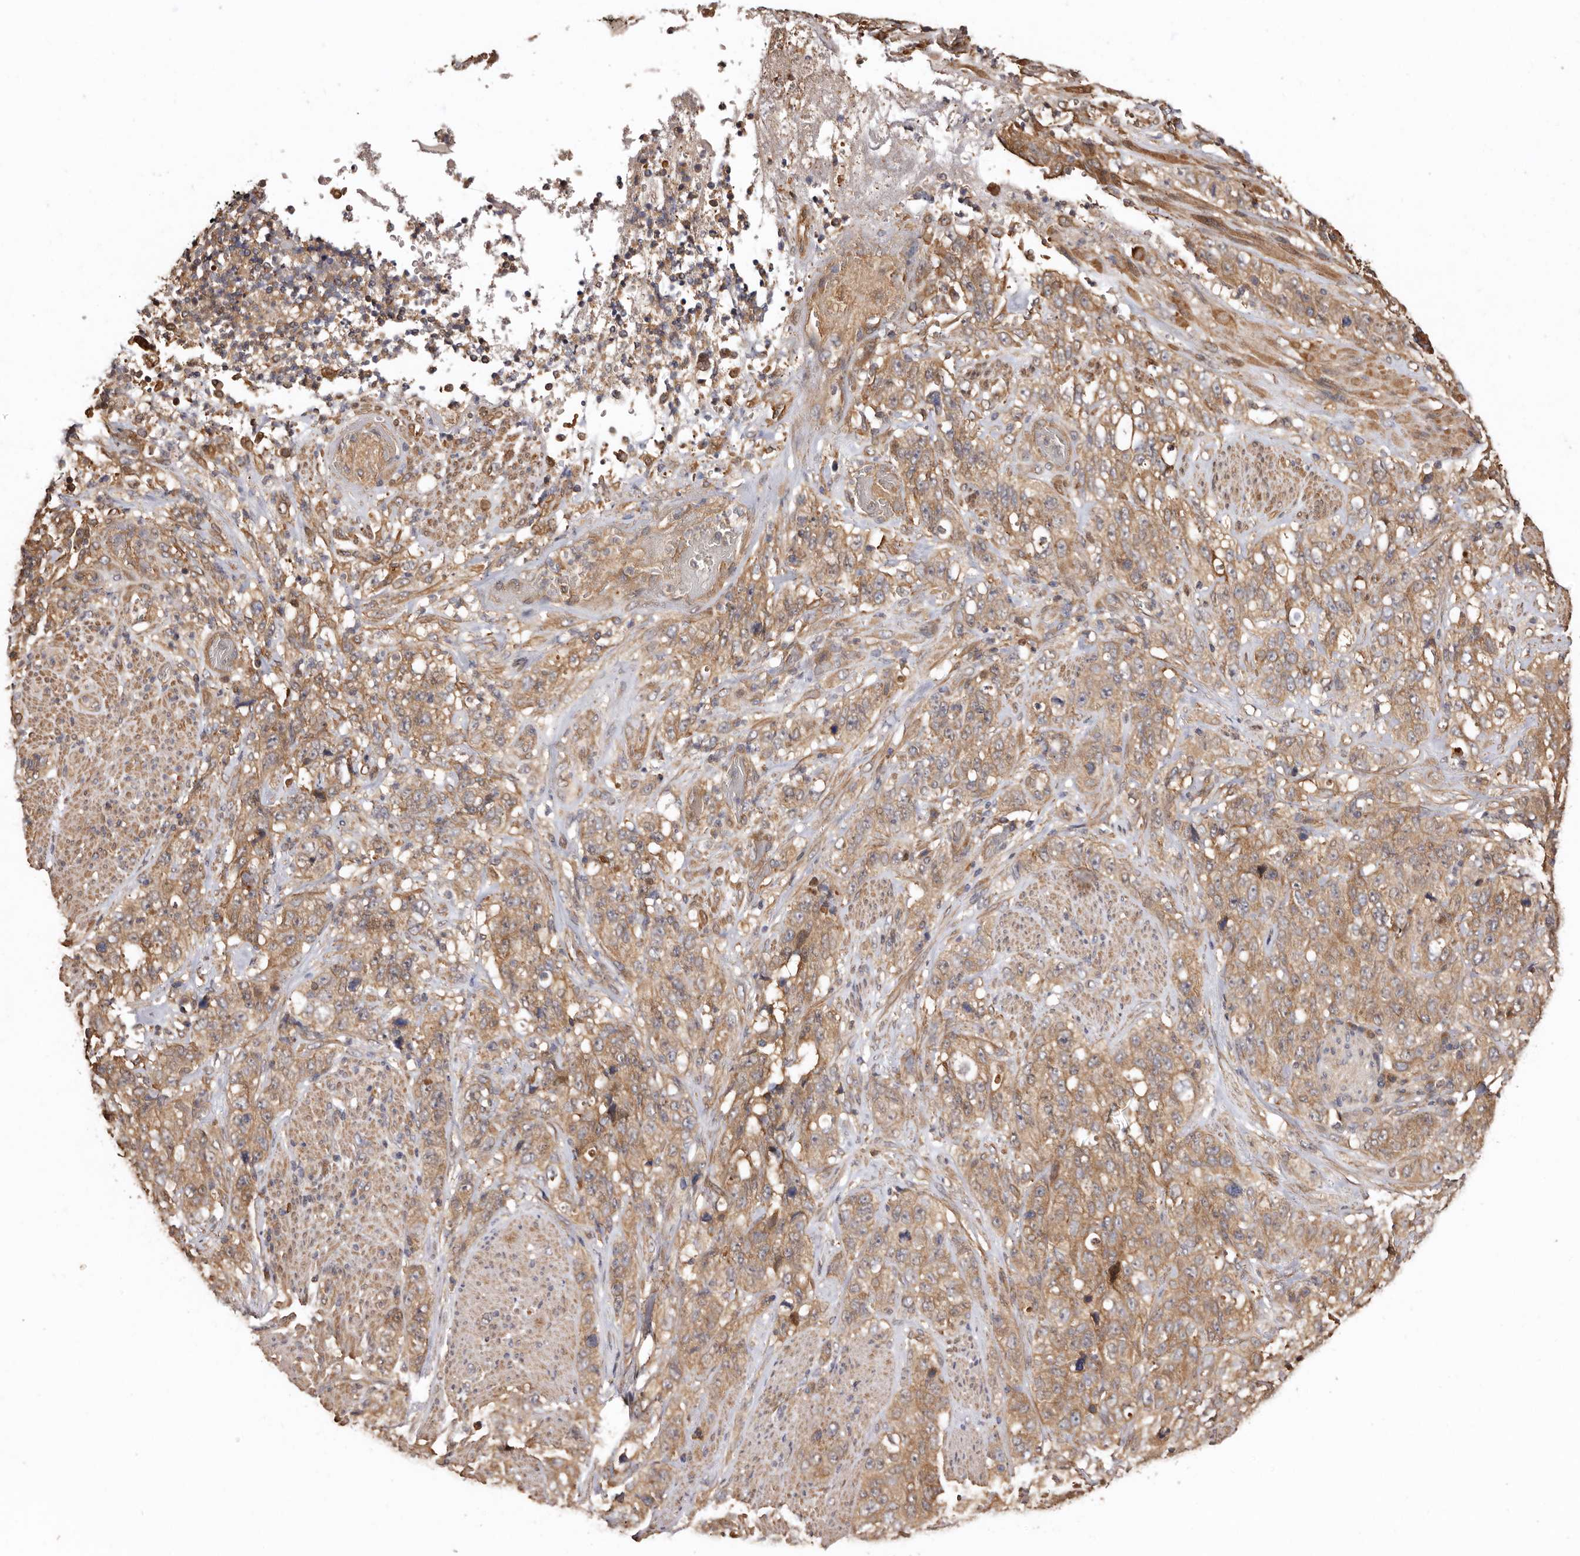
{"staining": {"intensity": "moderate", "quantity": ">75%", "location": "cytoplasmic/membranous"}, "tissue": "stomach cancer", "cell_type": "Tumor cells", "image_type": "cancer", "snomed": [{"axis": "morphology", "description": "Adenocarcinoma, NOS"}, {"axis": "topography", "description": "Stomach"}], "caption": "Adenocarcinoma (stomach) stained with a protein marker displays moderate staining in tumor cells.", "gene": "COQ8B", "patient": {"sex": "male", "age": 48}}